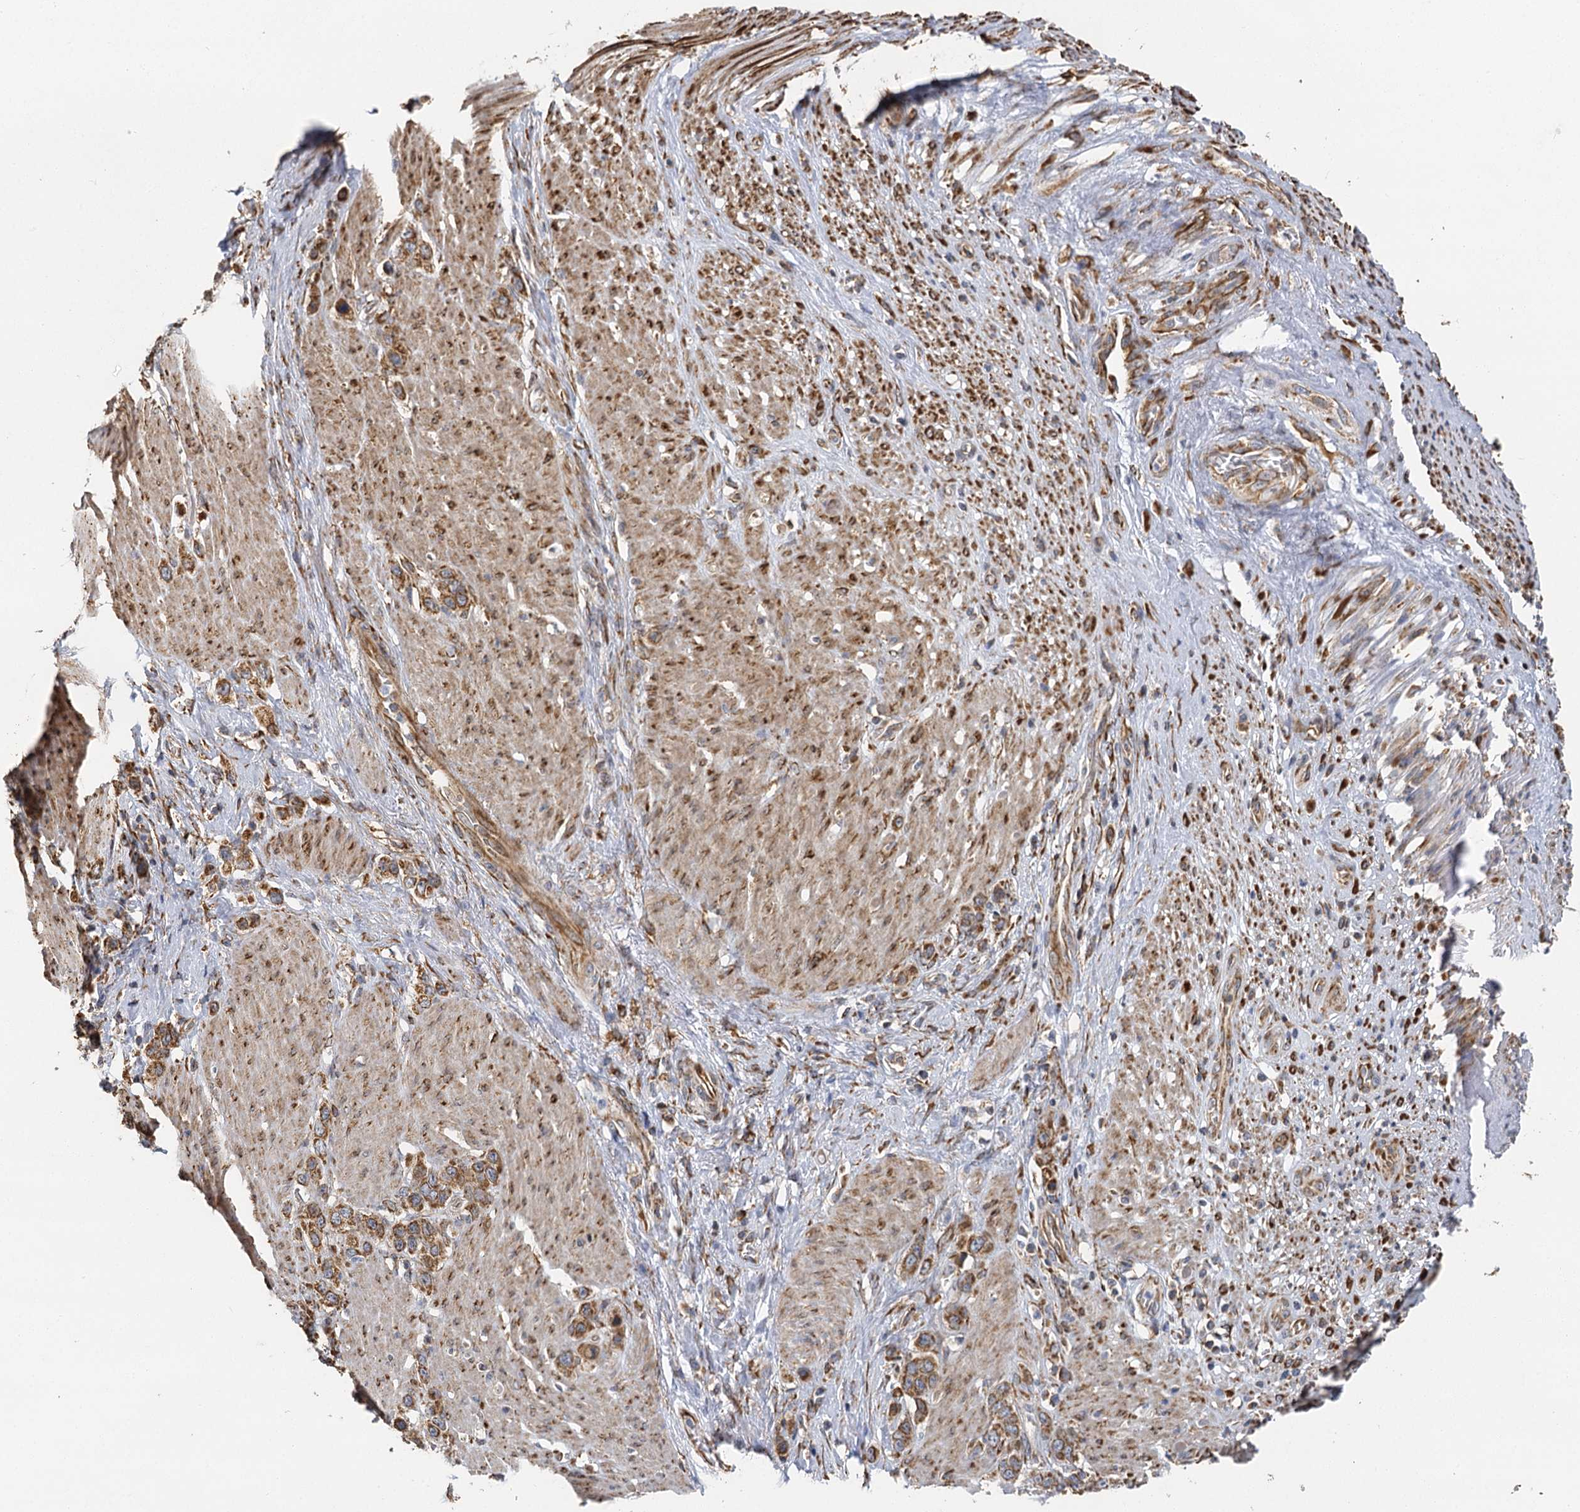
{"staining": {"intensity": "moderate", "quantity": ">75%", "location": "cytoplasmic/membranous"}, "tissue": "stomach cancer", "cell_type": "Tumor cells", "image_type": "cancer", "snomed": [{"axis": "morphology", "description": "Adenocarcinoma, NOS"}, {"axis": "morphology", "description": "Adenocarcinoma, High grade"}, {"axis": "topography", "description": "Stomach, upper"}, {"axis": "topography", "description": "Stomach, lower"}], "caption": "Adenocarcinoma (stomach) stained for a protein (brown) displays moderate cytoplasmic/membranous positive staining in about >75% of tumor cells.", "gene": "IL11RA", "patient": {"sex": "female", "age": 65}}